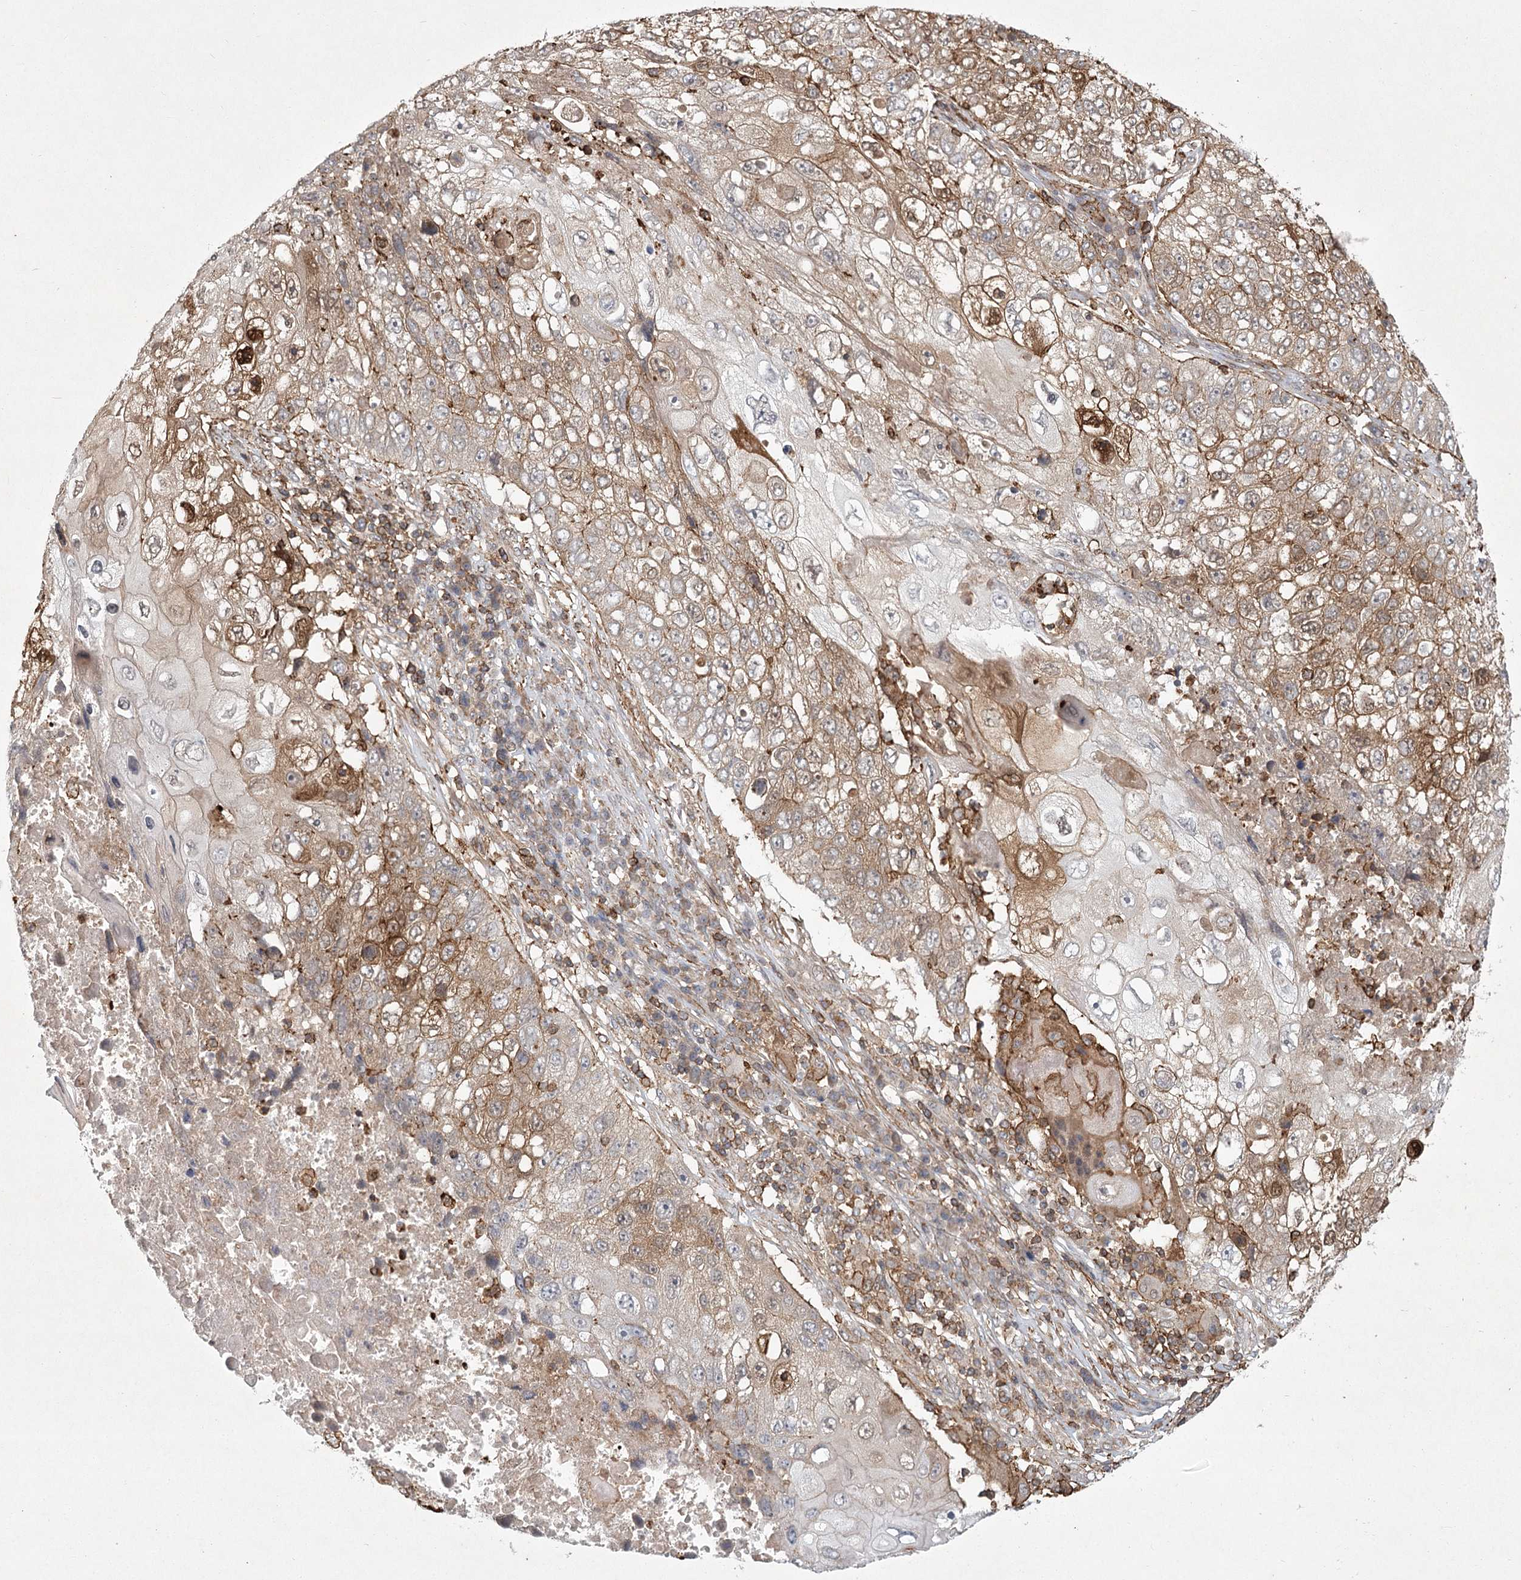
{"staining": {"intensity": "moderate", "quantity": "25%-75%", "location": "cytoplasmic/membranous"}, "tissue": "lung cancer", "cell_type": "Tumor cells", "image_type": "cancer", "snomed": [{"axis": "morphology", "description": "Squamous cell carcinoma, NOS"}, {"axis": "topography", "description": "Lung"}], "caption": "This photomicrograph reveals lung cancer stained with IHC to label a protein in brown. The cytoplasmic/membranous of tumor cells show moderate positivity for the protein. Nuclei are counter-stained blue.", "gene": "MEPE", "patient": {"sex": "male", "age": 61}}